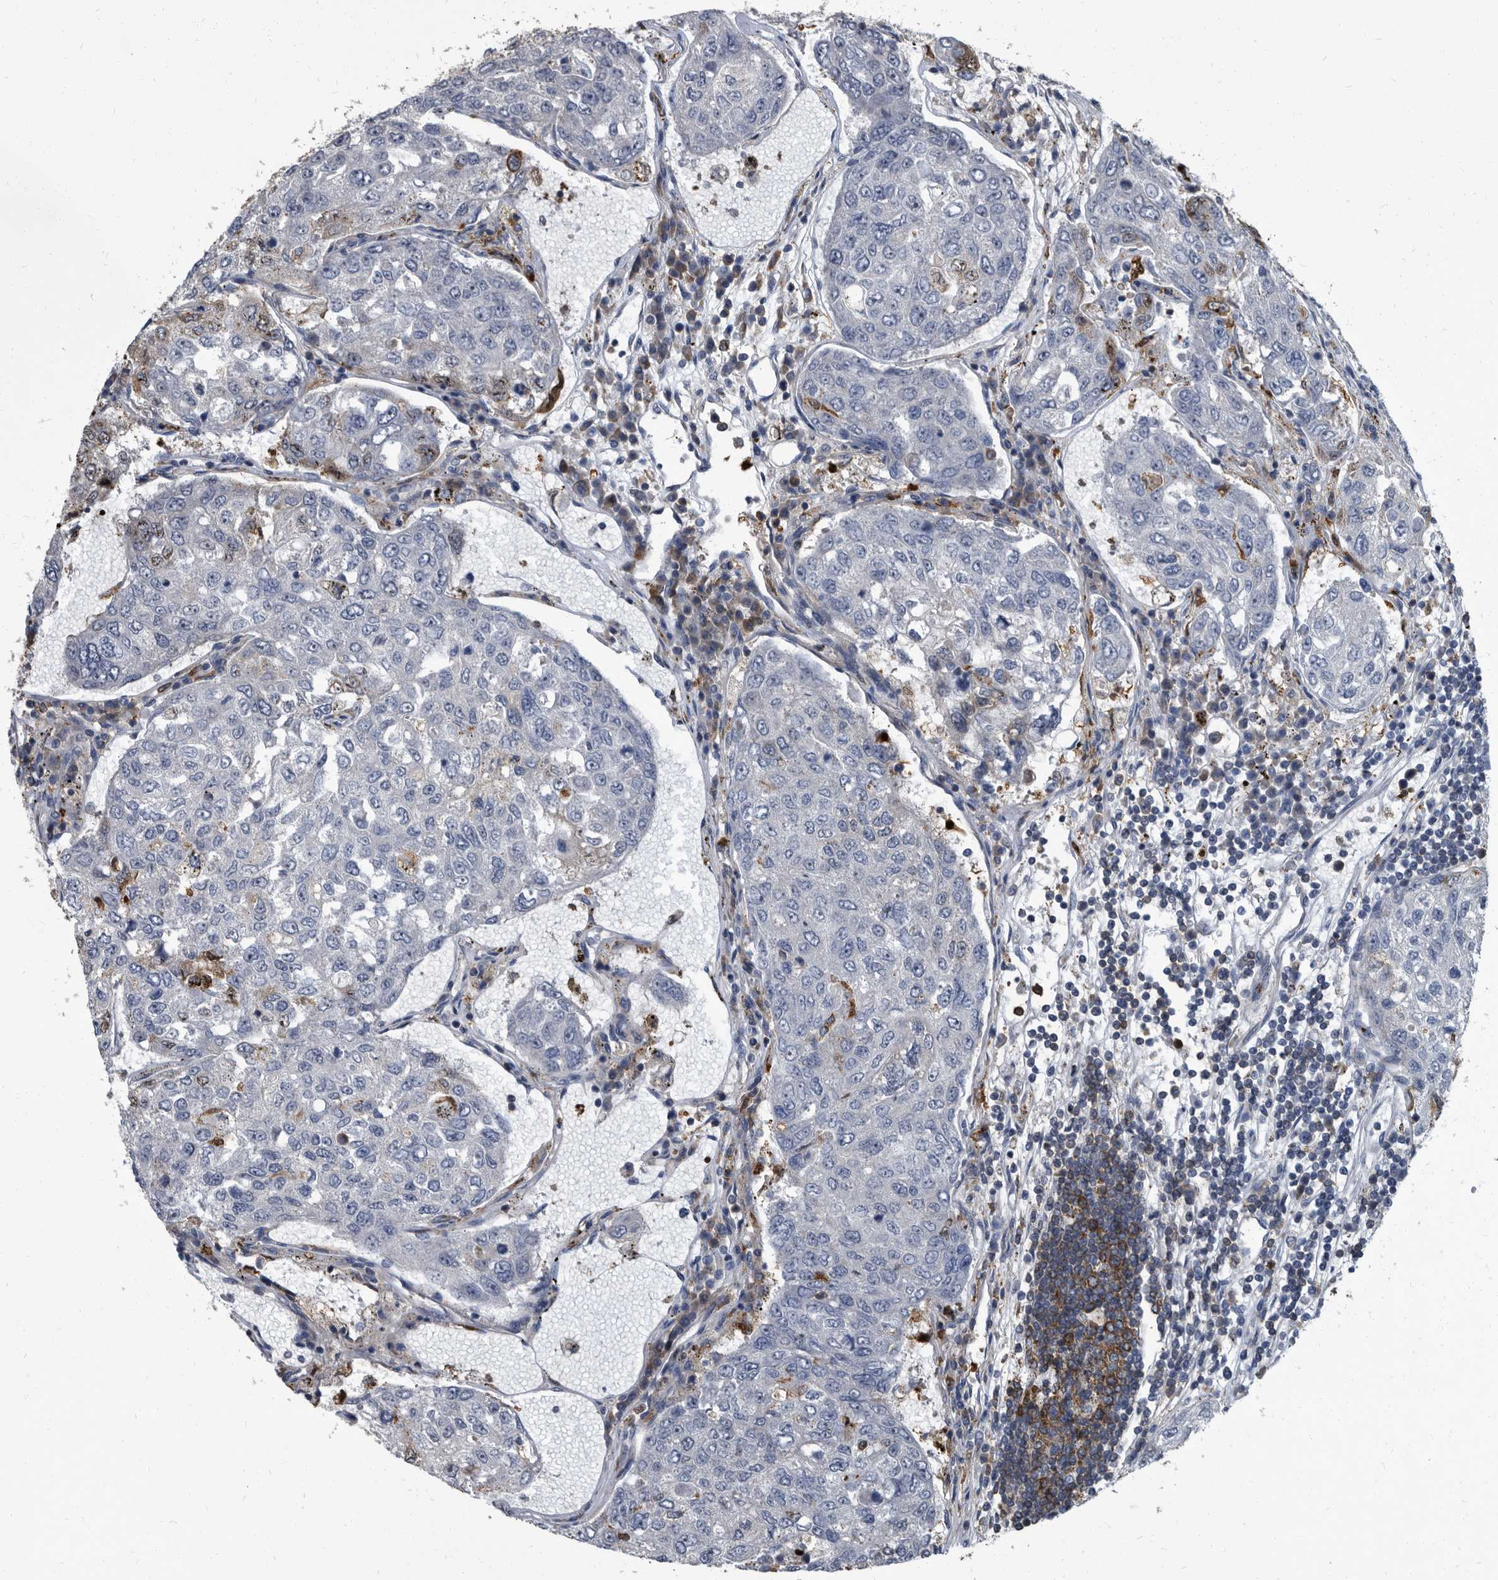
{"staining": {"intensity": "negative", "quantity": "none", "location": "none"}, "tissue": "urothelial cancer", "cell_type": "Tumor cells", "image_type": "cancer", "snomed": [{"axis": "morphology", "description": "Urothelial carcinoma, High grade"}, {"axis": "topography", "description": "Lymph node"}, {"axis": "topography", "description": "Urinary bladder"}], "caption": "Urothelial cancer stained for a protein using immunohistochemistry (IHC) displays no staining tumor cells.", "gene": "CDV3", "patient": {"sex": "male", "age": 51}}